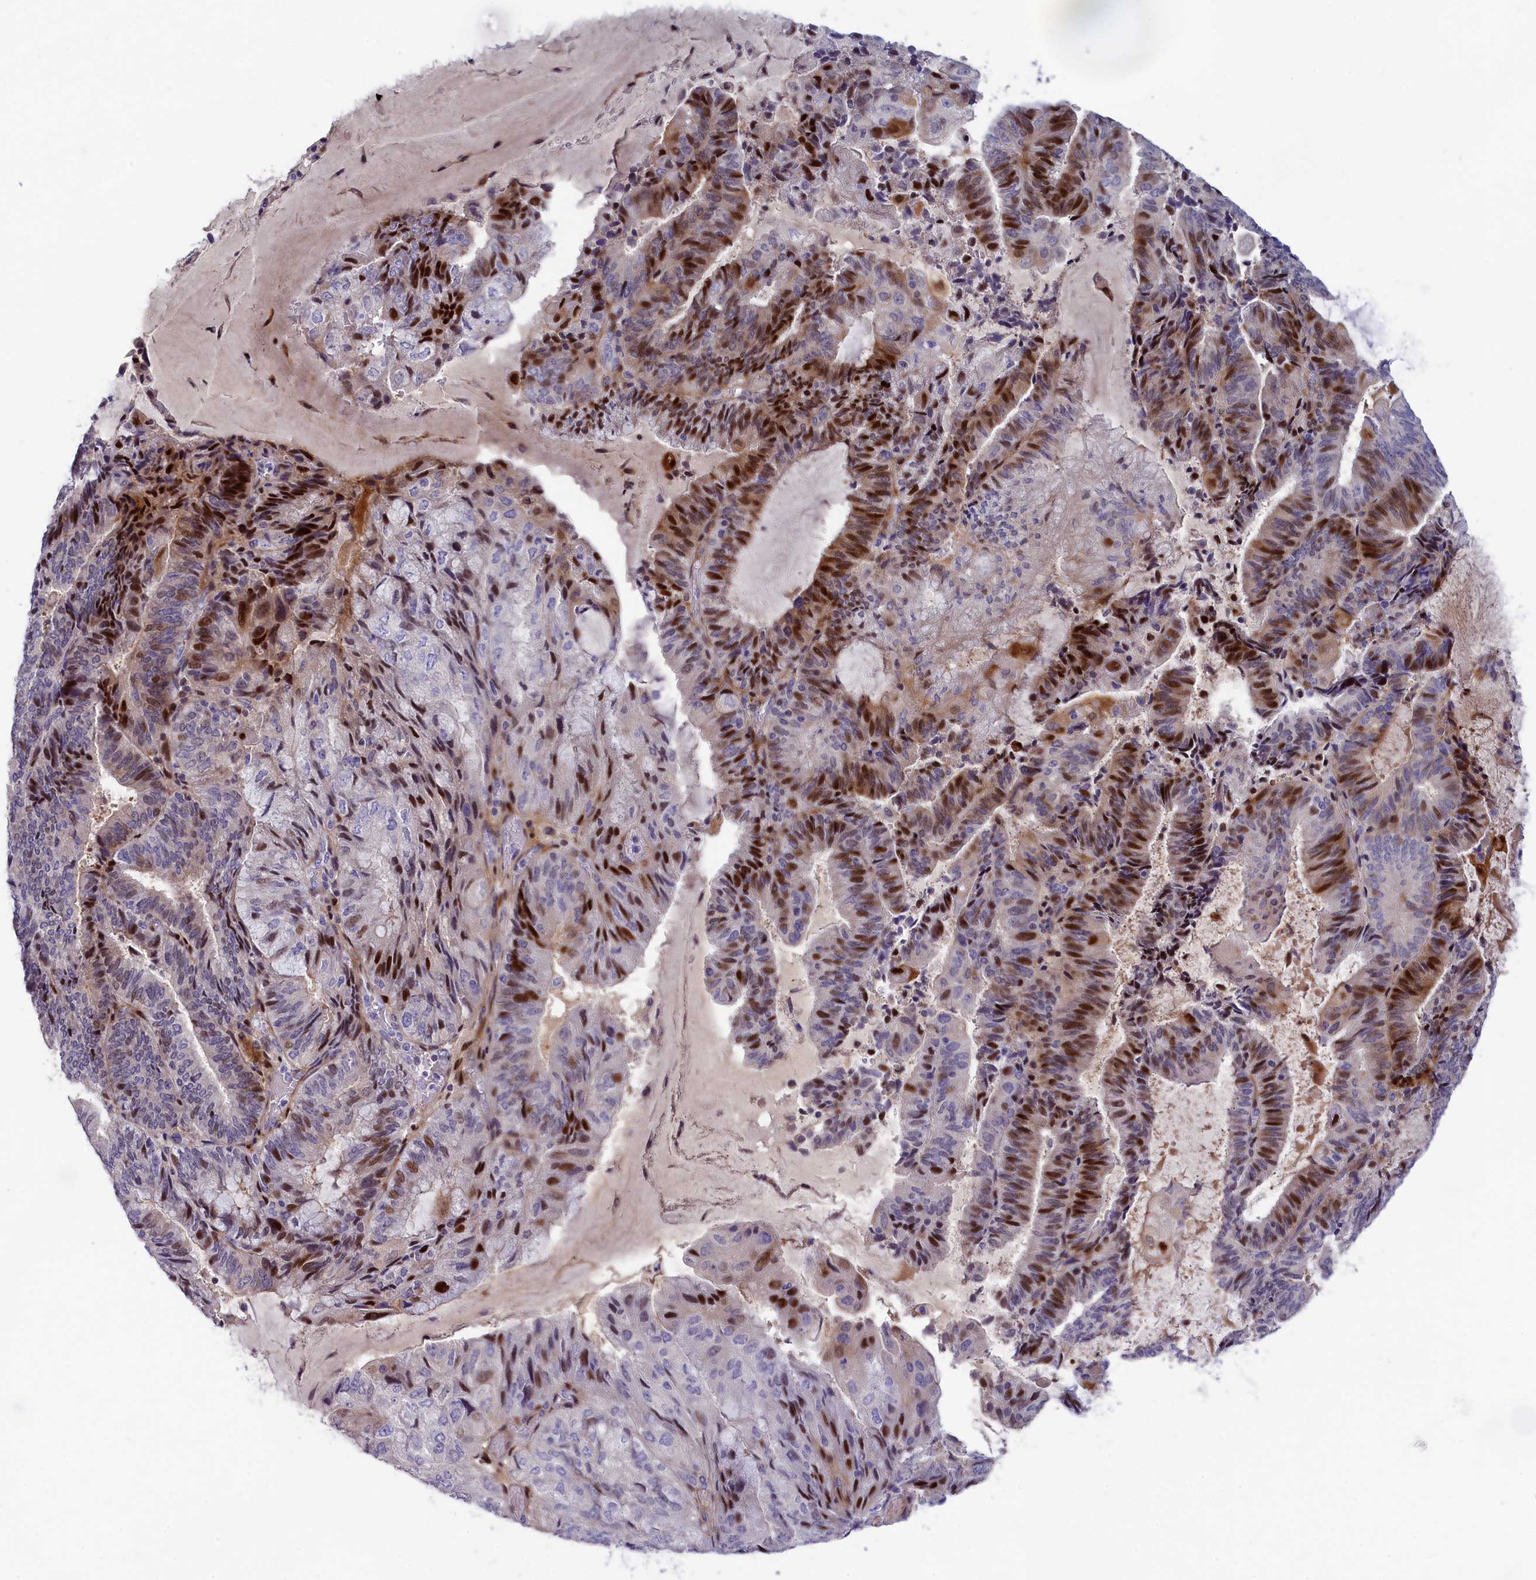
{"staining": {"intensity": "strong", "quantity": "25%-75%", "location": "nuclear"}, "tissue": "endometrial cancer", "cell_type": "Tumor cells", "image_type": "cancer", "snomed": [{"axis": "morphology", "description": "Adenocarcinoma, NOS"}, {"axis": "topography", "description": "Endometrium"}], "caption": "The histopathology image demonstrates staining of adenocarcinoma (endometrial), revealing strong nuclear protein positivity (brown color) within tumor cells. (DAB = brown stain, brightfield microscopy at high magnification).", "gene": "NKPD1", "patient": {"sex": "female", "age": 81}}